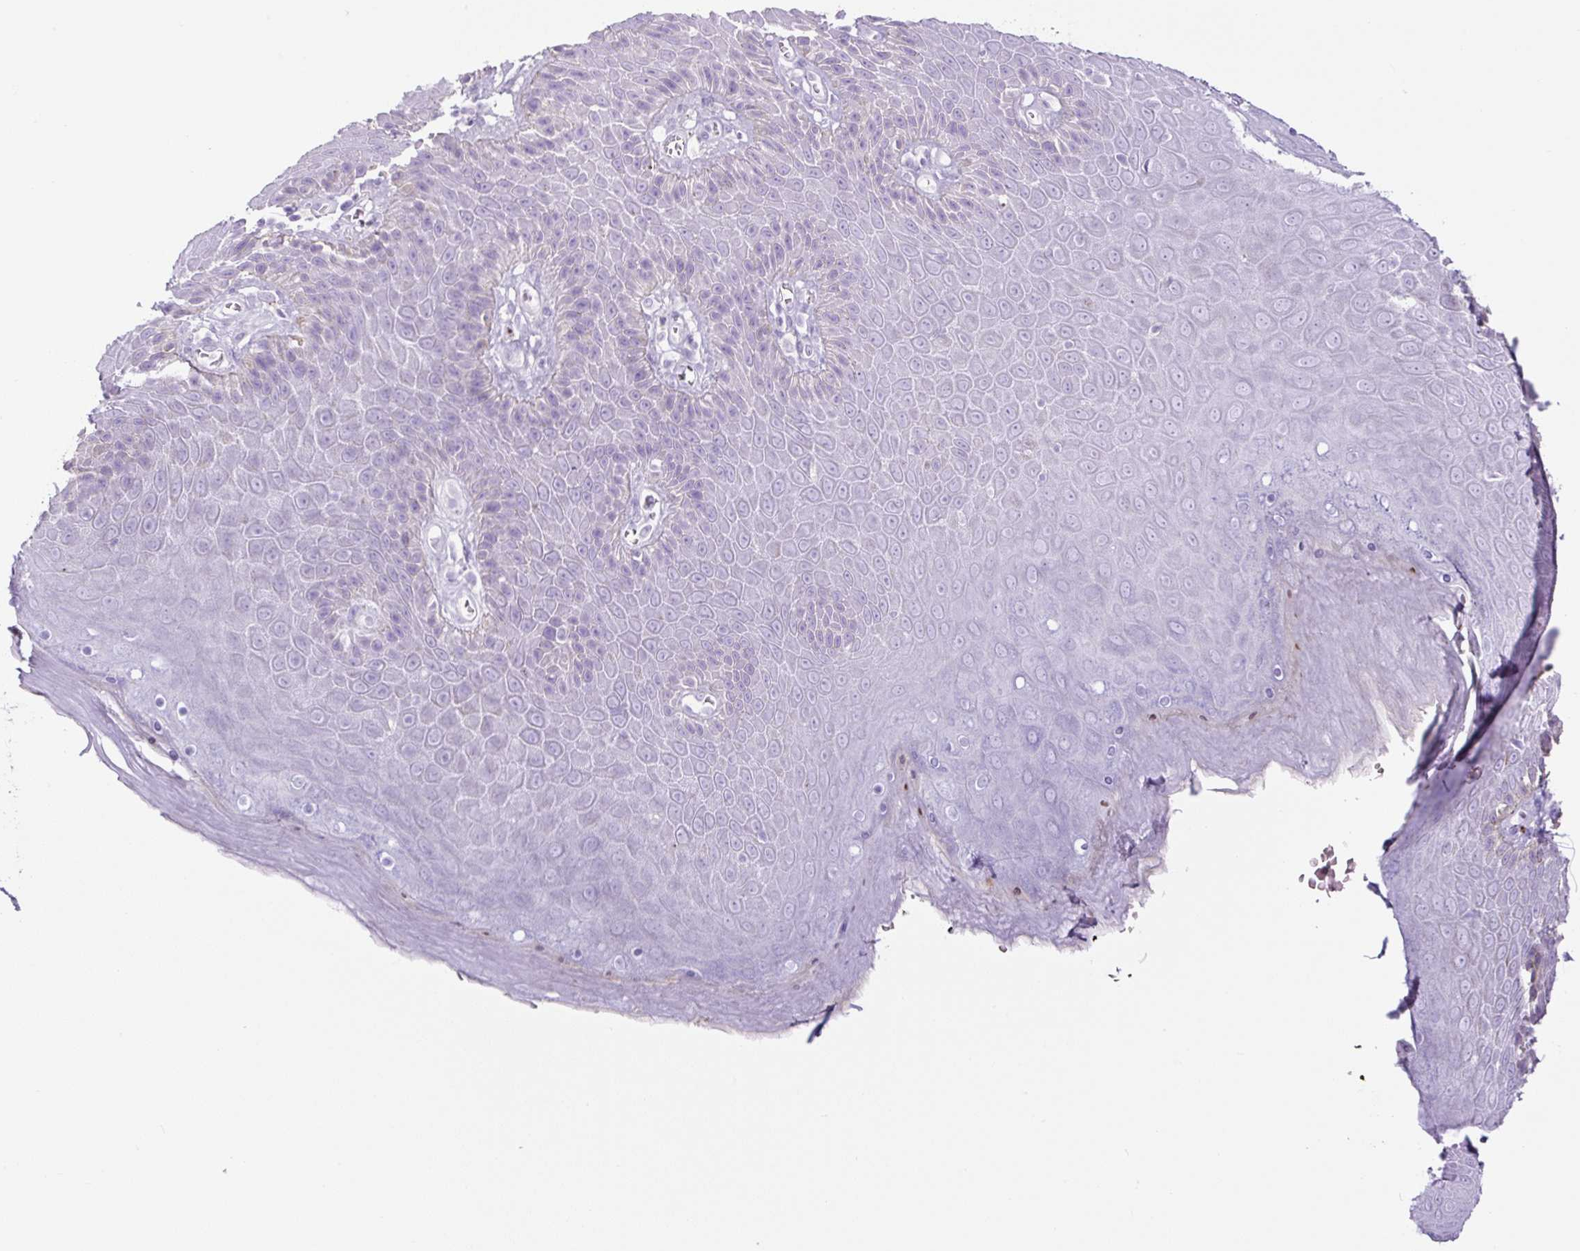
{"staining": {"intensity": "negative", "quantity": "none", "location": "none"}, "tissue": "skin", "cell_type": "Epidermal cells", "image_type": "normal", "snomed": [{"axis": "morphology", "description": "Normal tissue, NOS"}, {"axis": "topography", "description": "Anal"}, {"axis": "topography", "description": "Peripheral nerve tissue"}], "caption": "An immunohistochemistry (IHC) micrograph of normal skin is shown. There is no staining in epidermal cells of skin. (Stains: DAB (3,3'-diaminobenzidine) immunohistochemistry (IHC) with hematoxylin counter stain, Microscopy: brightfield microscopy at high magnification).", "gene": "RNF212B", "patient": {"sex": "male", "age": 53}}